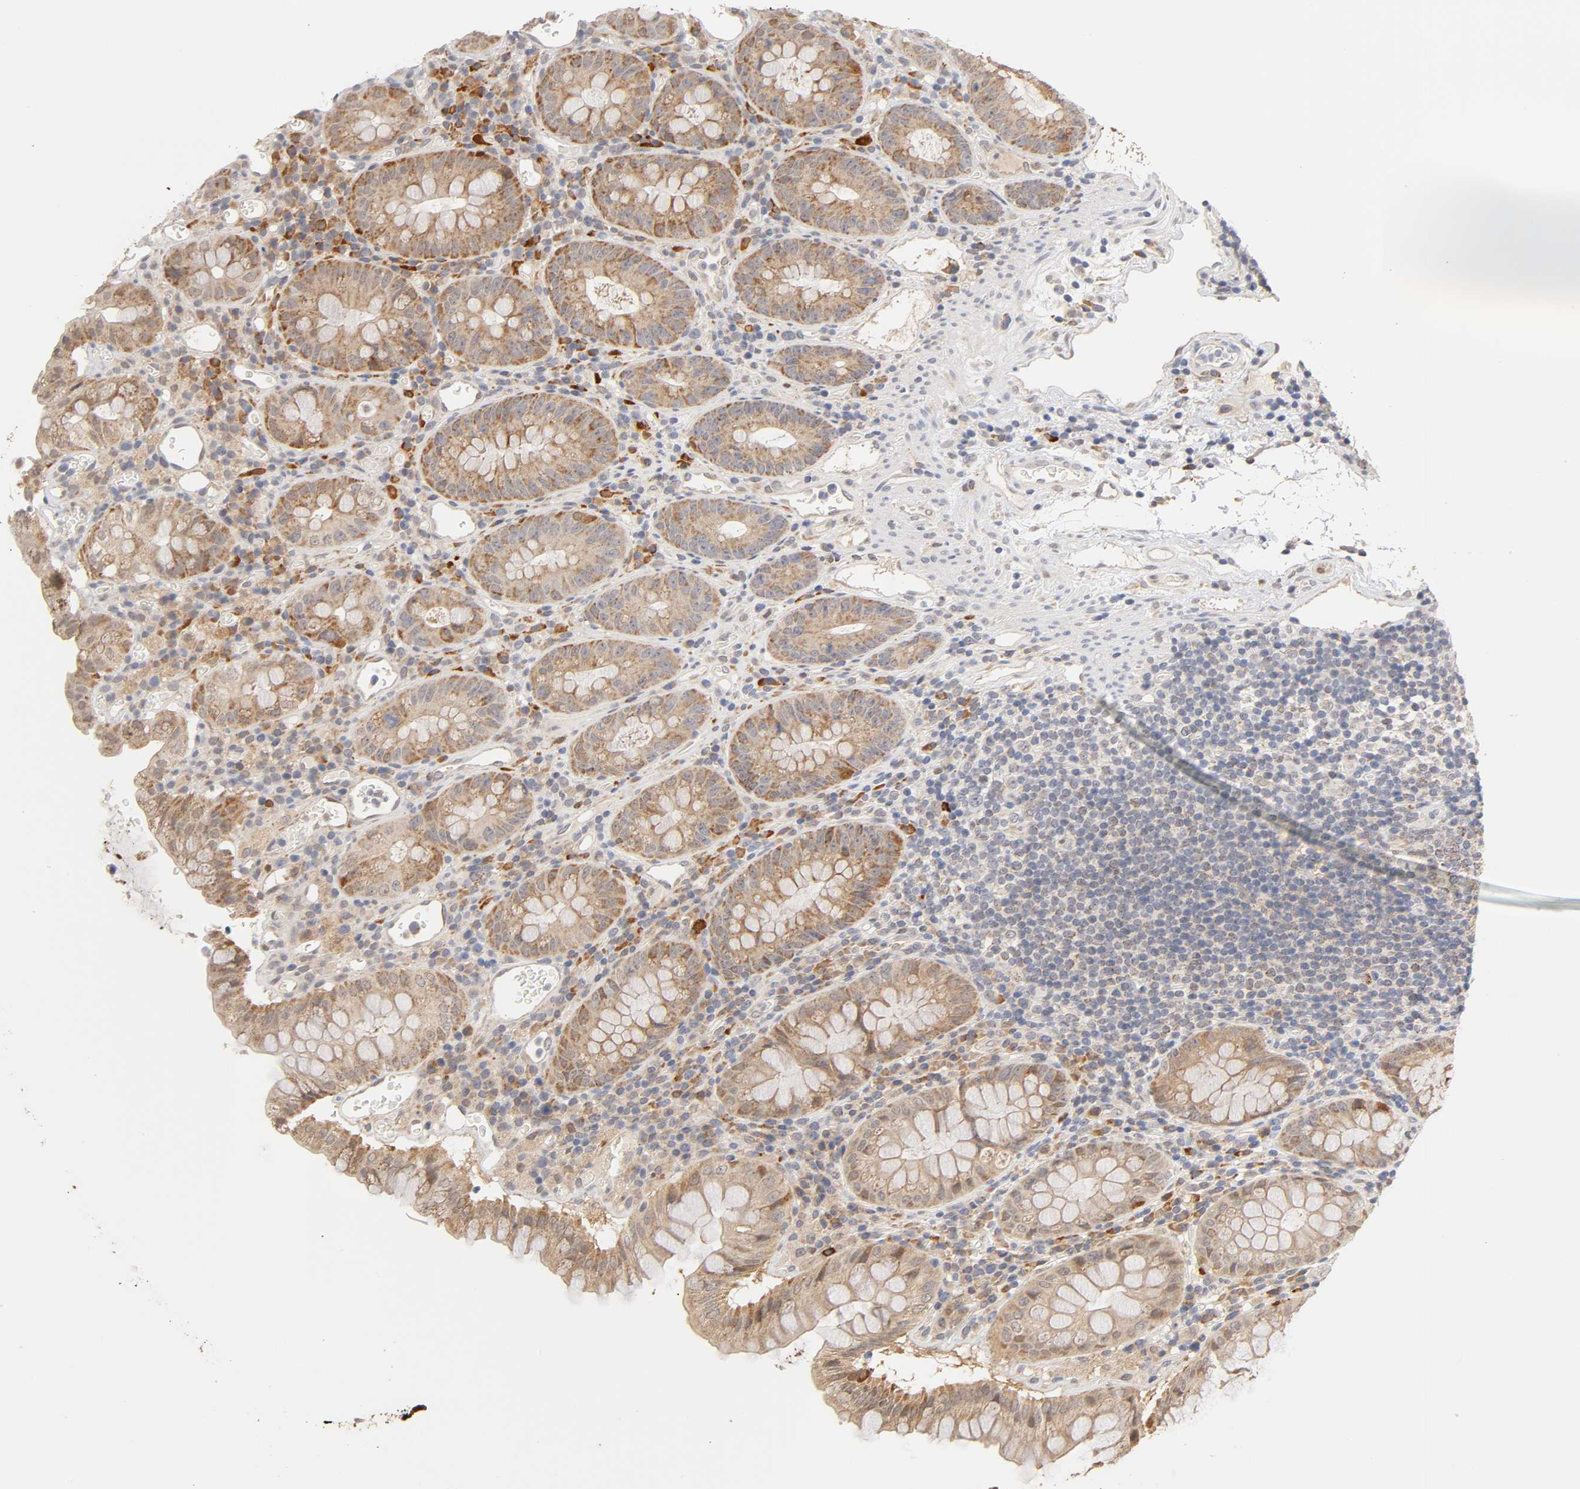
{"staining": {"intensity": "weak", "quantity": ">75%", "location": "cytoplasmic/membranous"}, "tissue": "colon", "cell_type": "Endothelial cells", "image_type": "normal", "snomed": [{"axis": "morphology", "description": "Normal tissue, NOS"}, {"axis": "topography", "description": "Colon"}], "caption": "High-power microscopy captured an immunohistochemistry (IHC) micrograph of benign colon, revealing weak cytoplasmic/membranous expression in about >75% of endothelial cells. (Stains: DAB in brown, nuclei in blue, Microscopy: brightfield microscopy at high magnification).", "gene": "GSTZ1", "patient": {"sex": "female", "age": 46}}